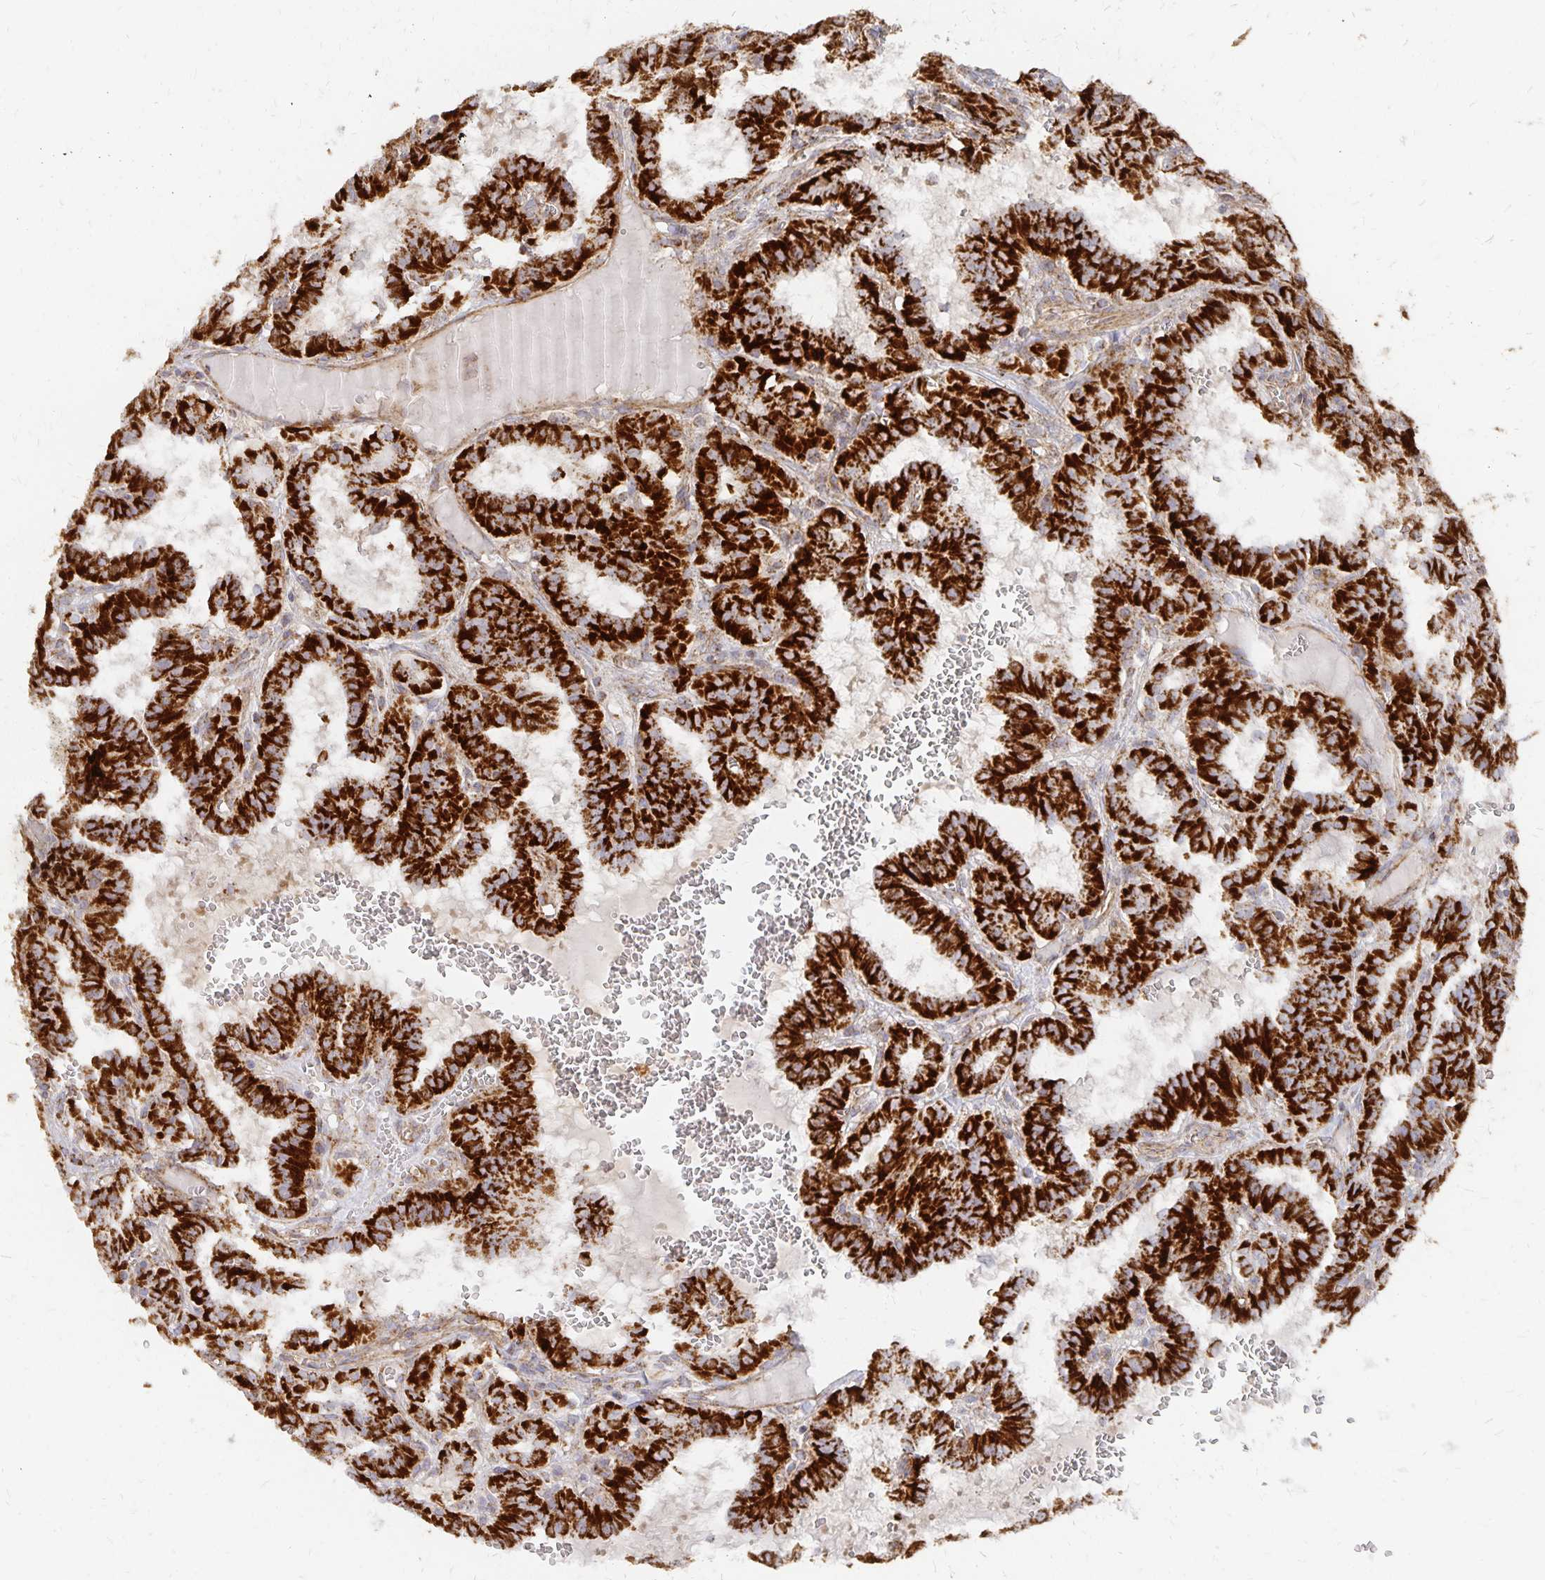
{"staining": {"intensity": "strong", "quantity": ">75%", "location": "cytoplasmic/membranous"}, "tissue": "thyroid cancer", "cell_type": "Tumor cells", "image_type": "cancer", "snomed": [{"axis": "morphology", "description": "Papillary adenocarcinoma, NOS"}, {"axis": "topography", "description": "Thyroid gland"}], "caption": "This micrograph demonstrates papillary adenocarcinoma (thyroid) stained with immunohistochemistry to label a protein in brown. The cytoplasmic/membranous of tumor cells show strong positivity for the protein. Nuclei are counter-stained blue.", "gene": "STOML2", "patient": {"sex": "female", "age": 21}}